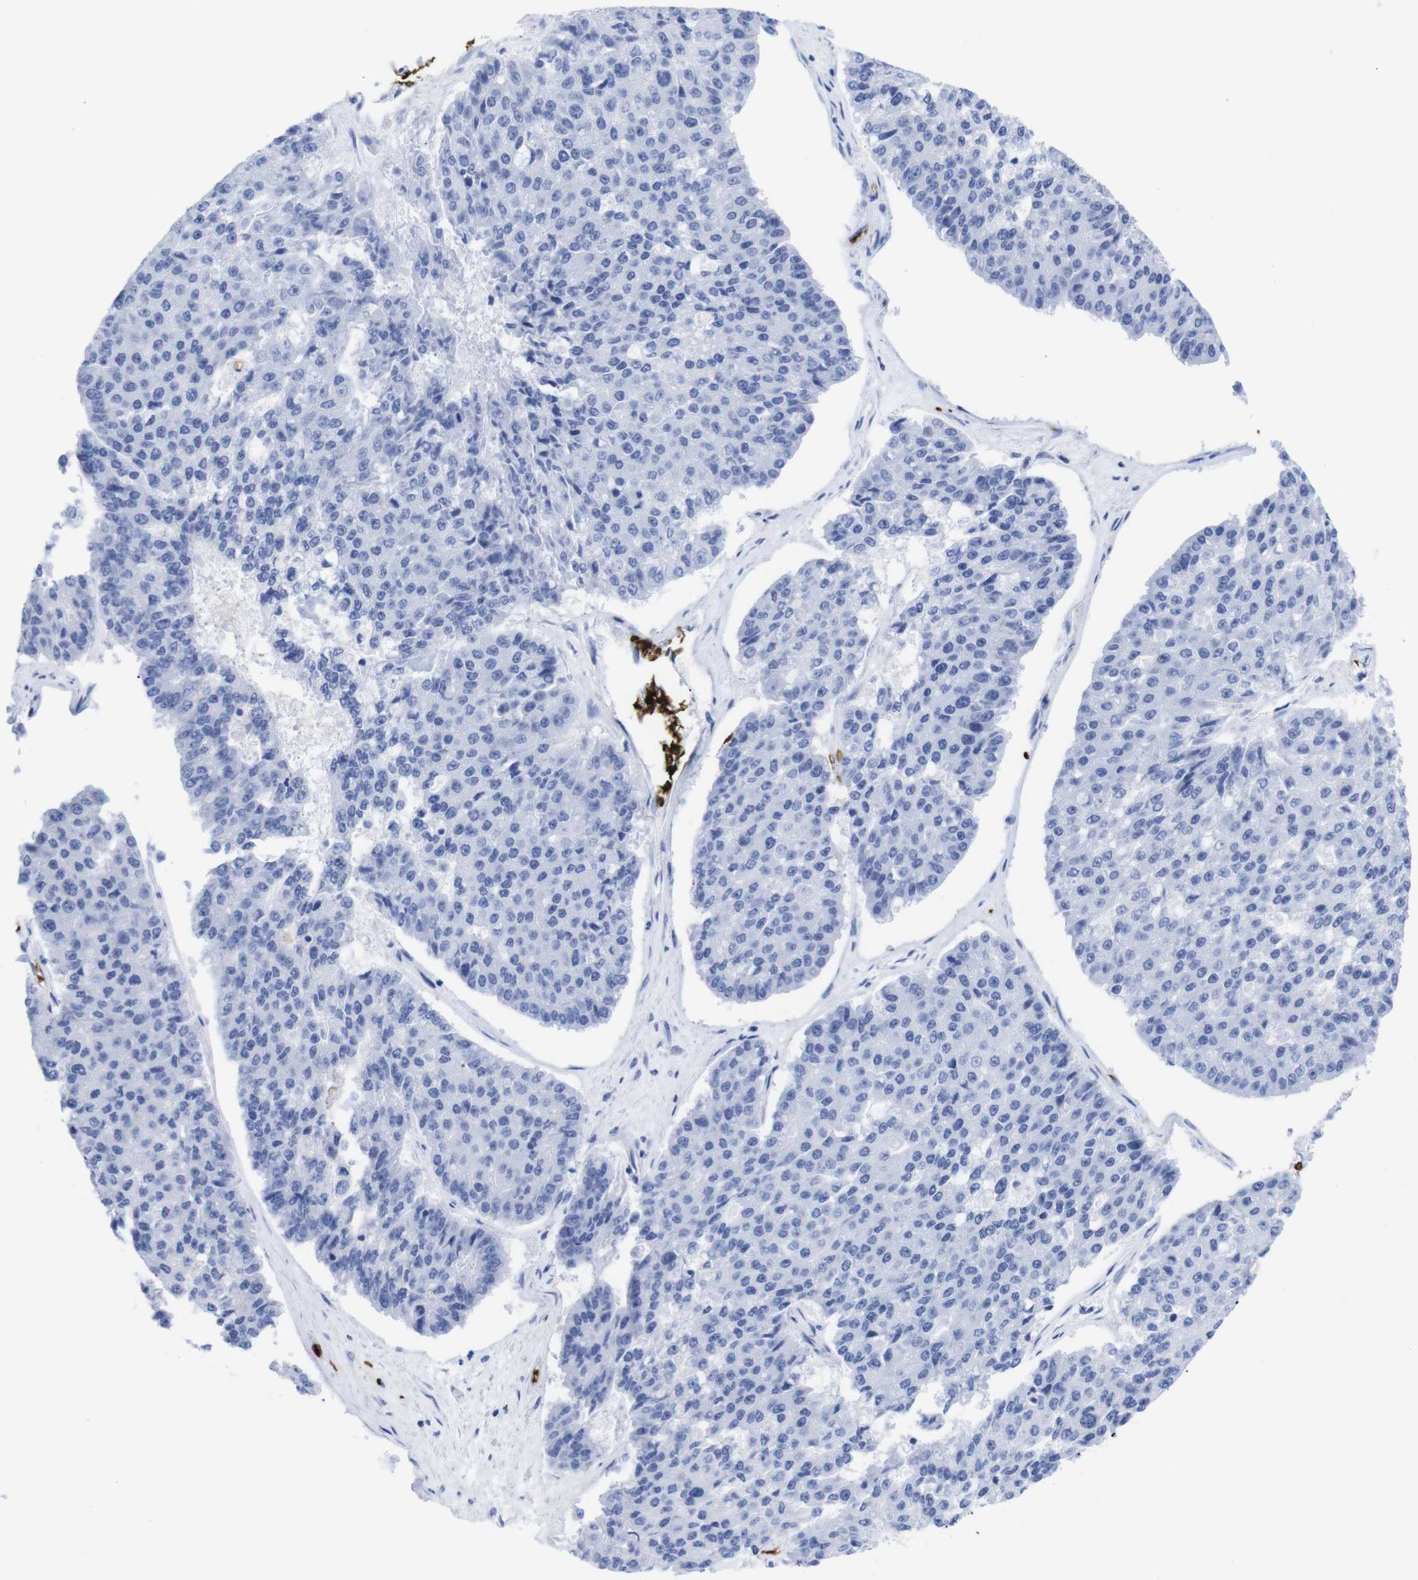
{"staining": {"intensity": "negative", "quantity": "none", "location": "none"}, "tissue": "pancreatic cancer", "cell_type": "Tumor cells", "image_type": "cancer", "snomed": [{"axis": "morphology", "description": "Adenocarcinoma, NOS"}, {"axis": "topography", "description": "Pancreas"}], "caption": "Histopathology image shows no protein staining in tumor cells of adenocarcinoma (pancreatic) tissue.", "gene": "S1PR2", "patient": {"sex": "male", "age": 50}}